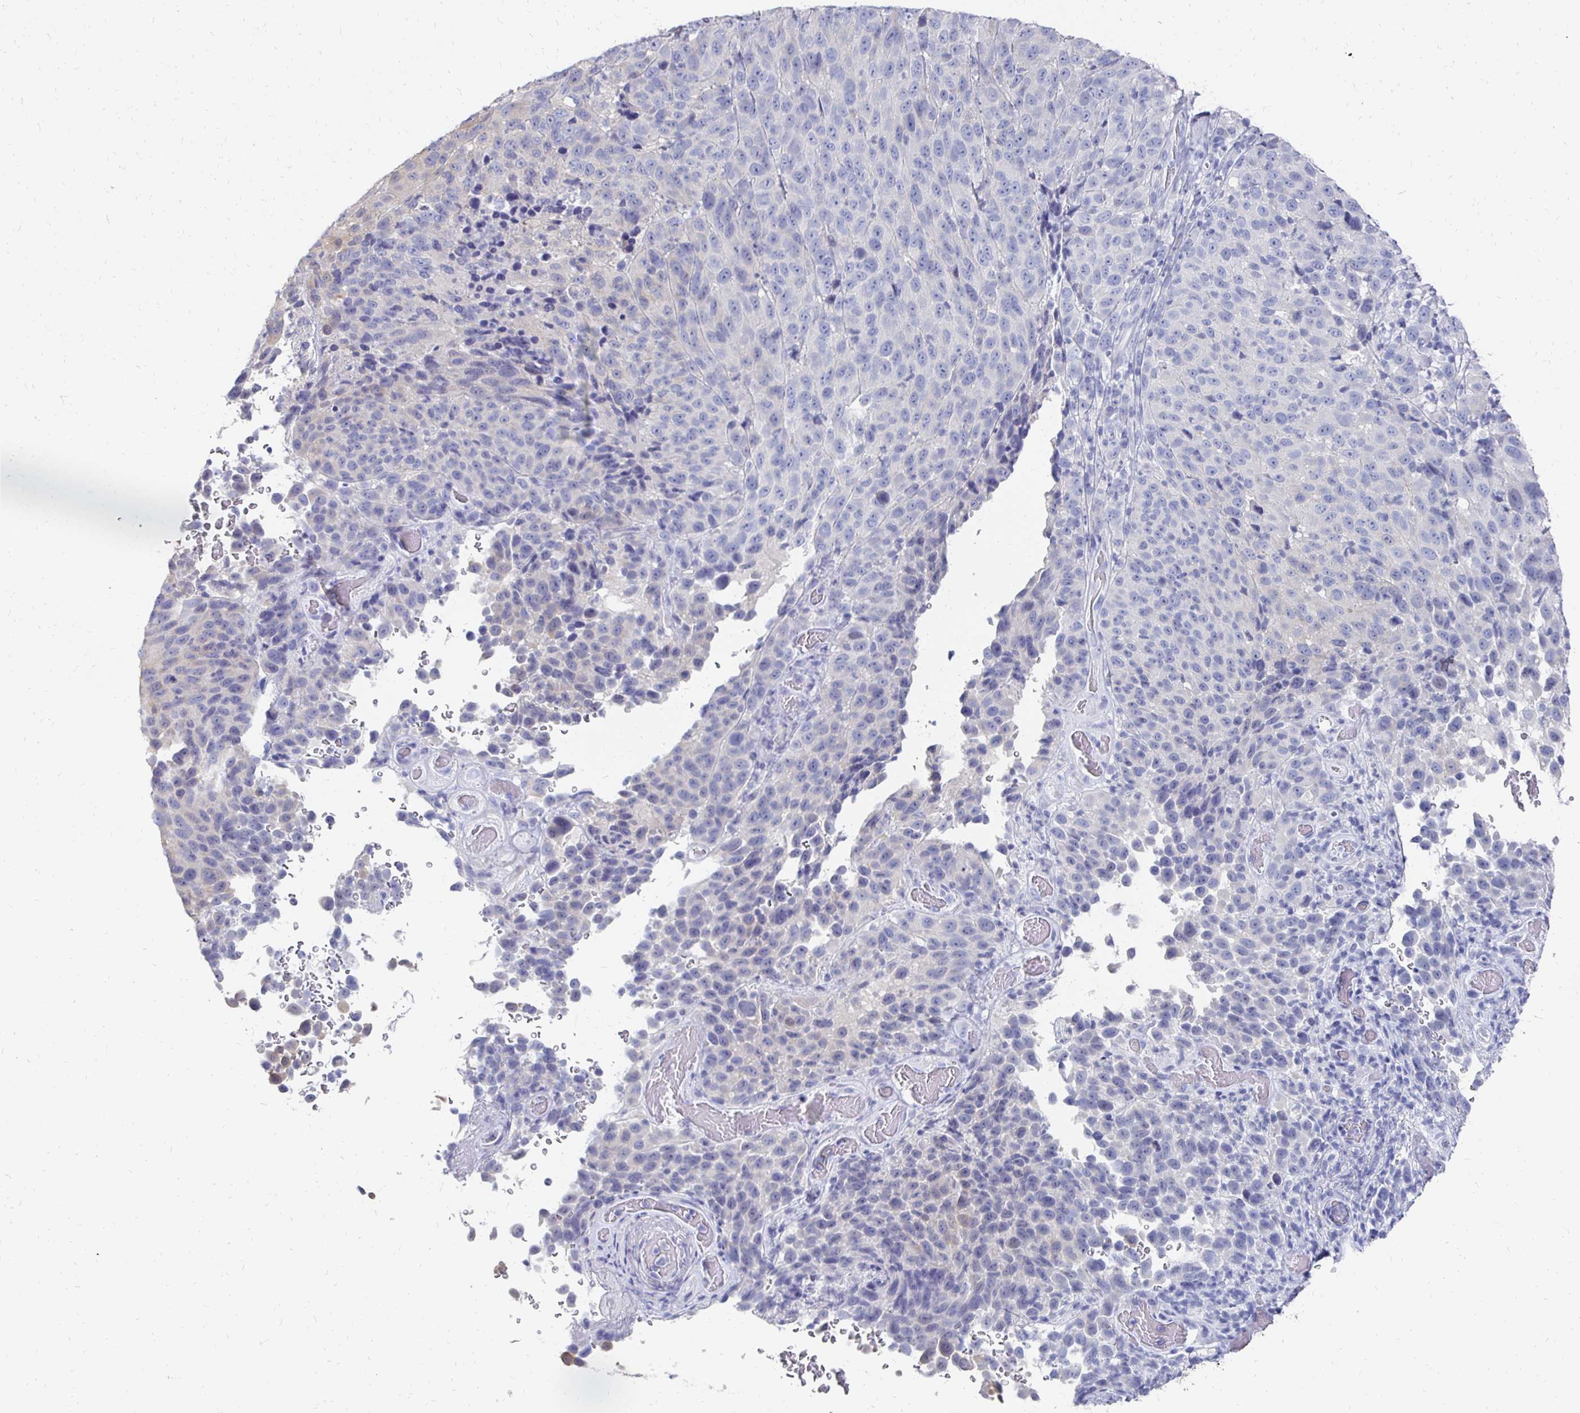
{"staining": {"intensity": "negative", "quantity": "none", "location": "none"}, "tissue": "melanoma", "cell_type": "Tumor cells", "image_type": "cancer", "snomed": [{"axis": "morphology", "description": "Malignant melanoma, NOS"}, {"axis": "topography", "description": "Skin"}], "caption": "Melanoma stained for a protein using immunohistochemistry (IHC) demonstrates no staining tumor cells.", "gene": "SYCP3", "patient": {"sex": "male", "age": 85}}